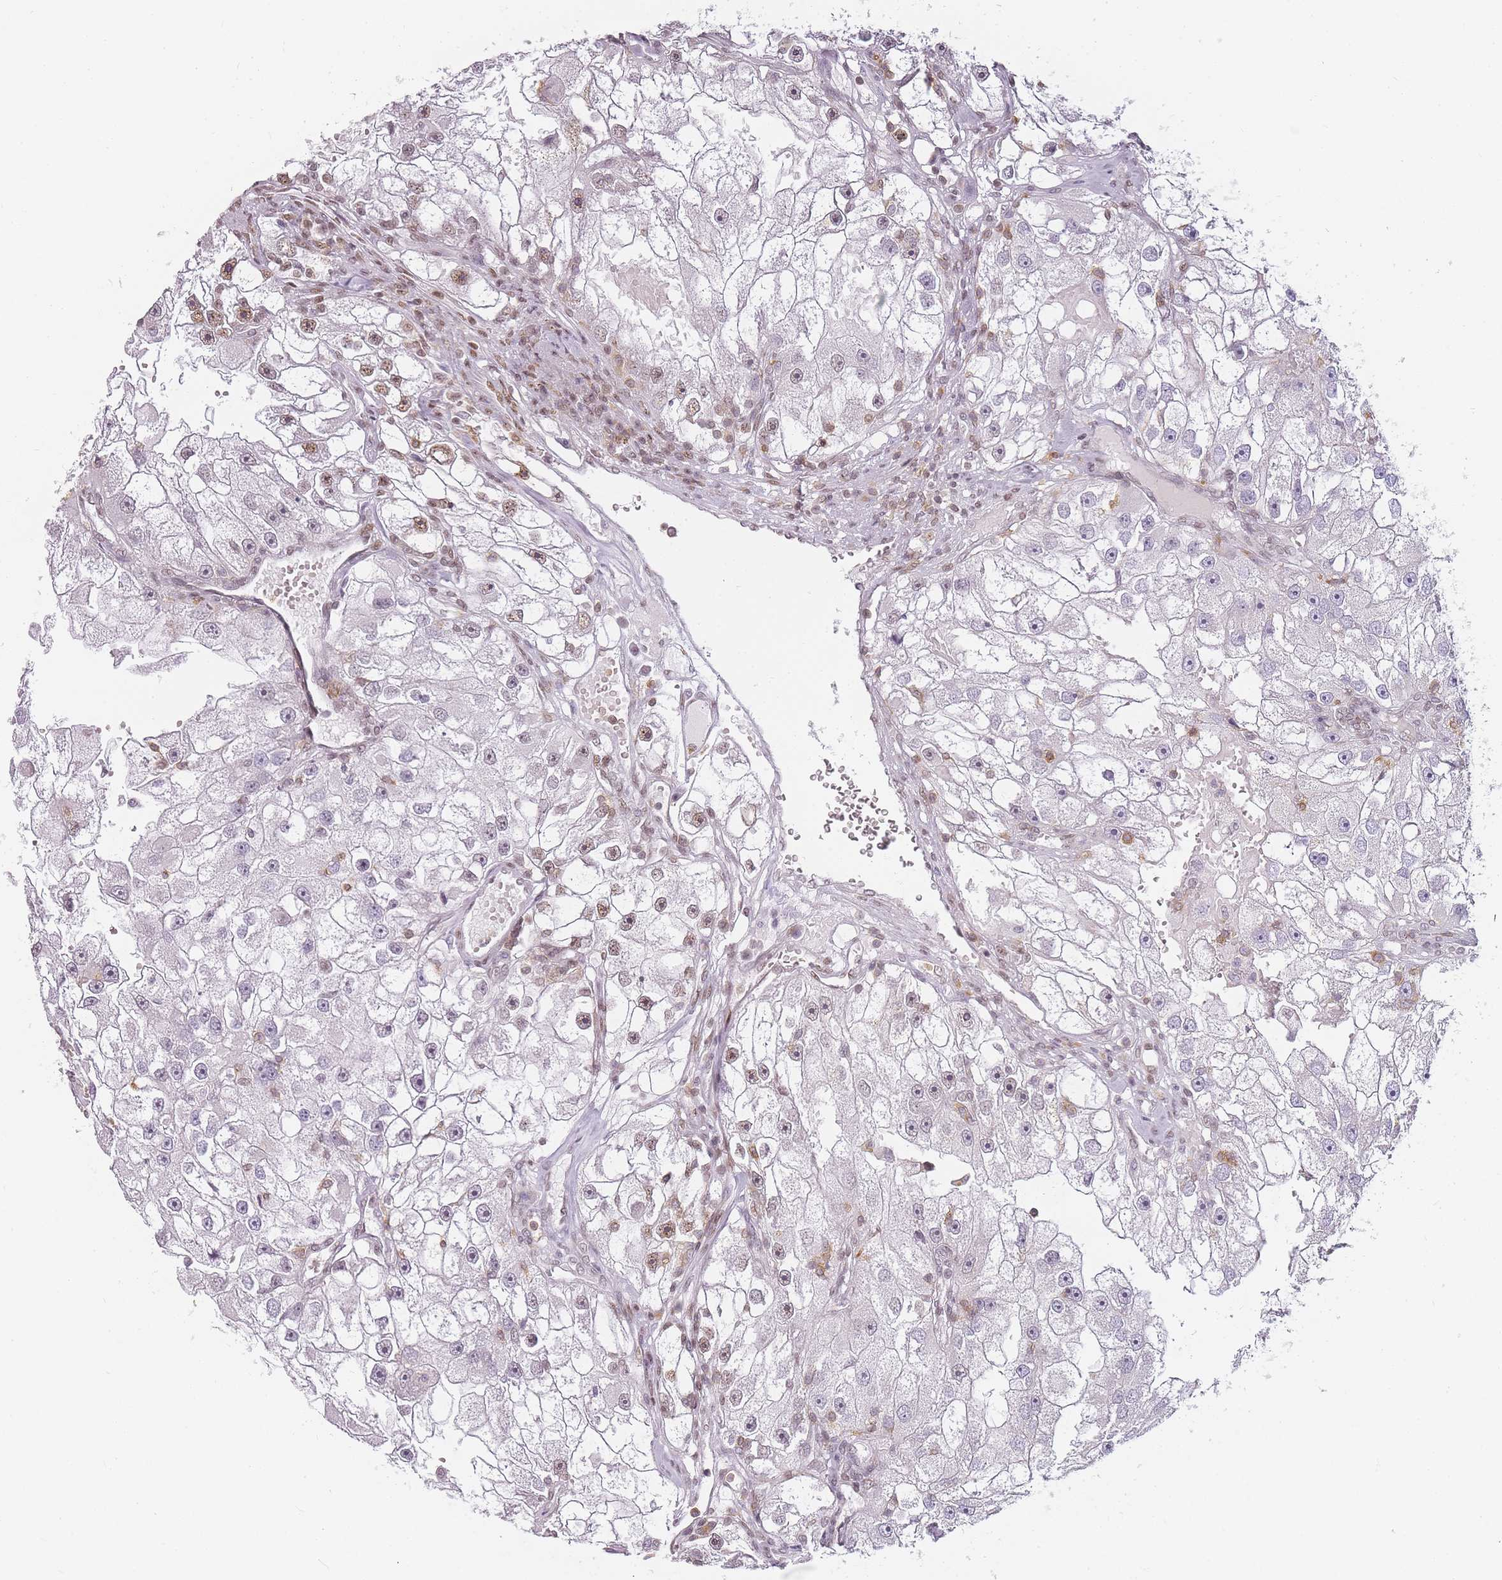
{"staining": {"intensity": "moderate", "quantity": "<25%", "location": "nuclear"}, "tissue": "renal cancer", "cell_type": "Tumor cells", "image_type": "cancer", "snomed": [{"axis": "morphology", "description": "Adenocarcinoma, NOS"}, {"axis": "topography", "description": "Kidney"}], "caption": "Protein staining exhibits moderate nuclear expression in approximately <25% of tumor cells in renal cancer. (Brightfield microscopy of DAB IHC at high magnification).", "gene": "JAKMIP1", "patient": {"sex": "male", "age": 63}}